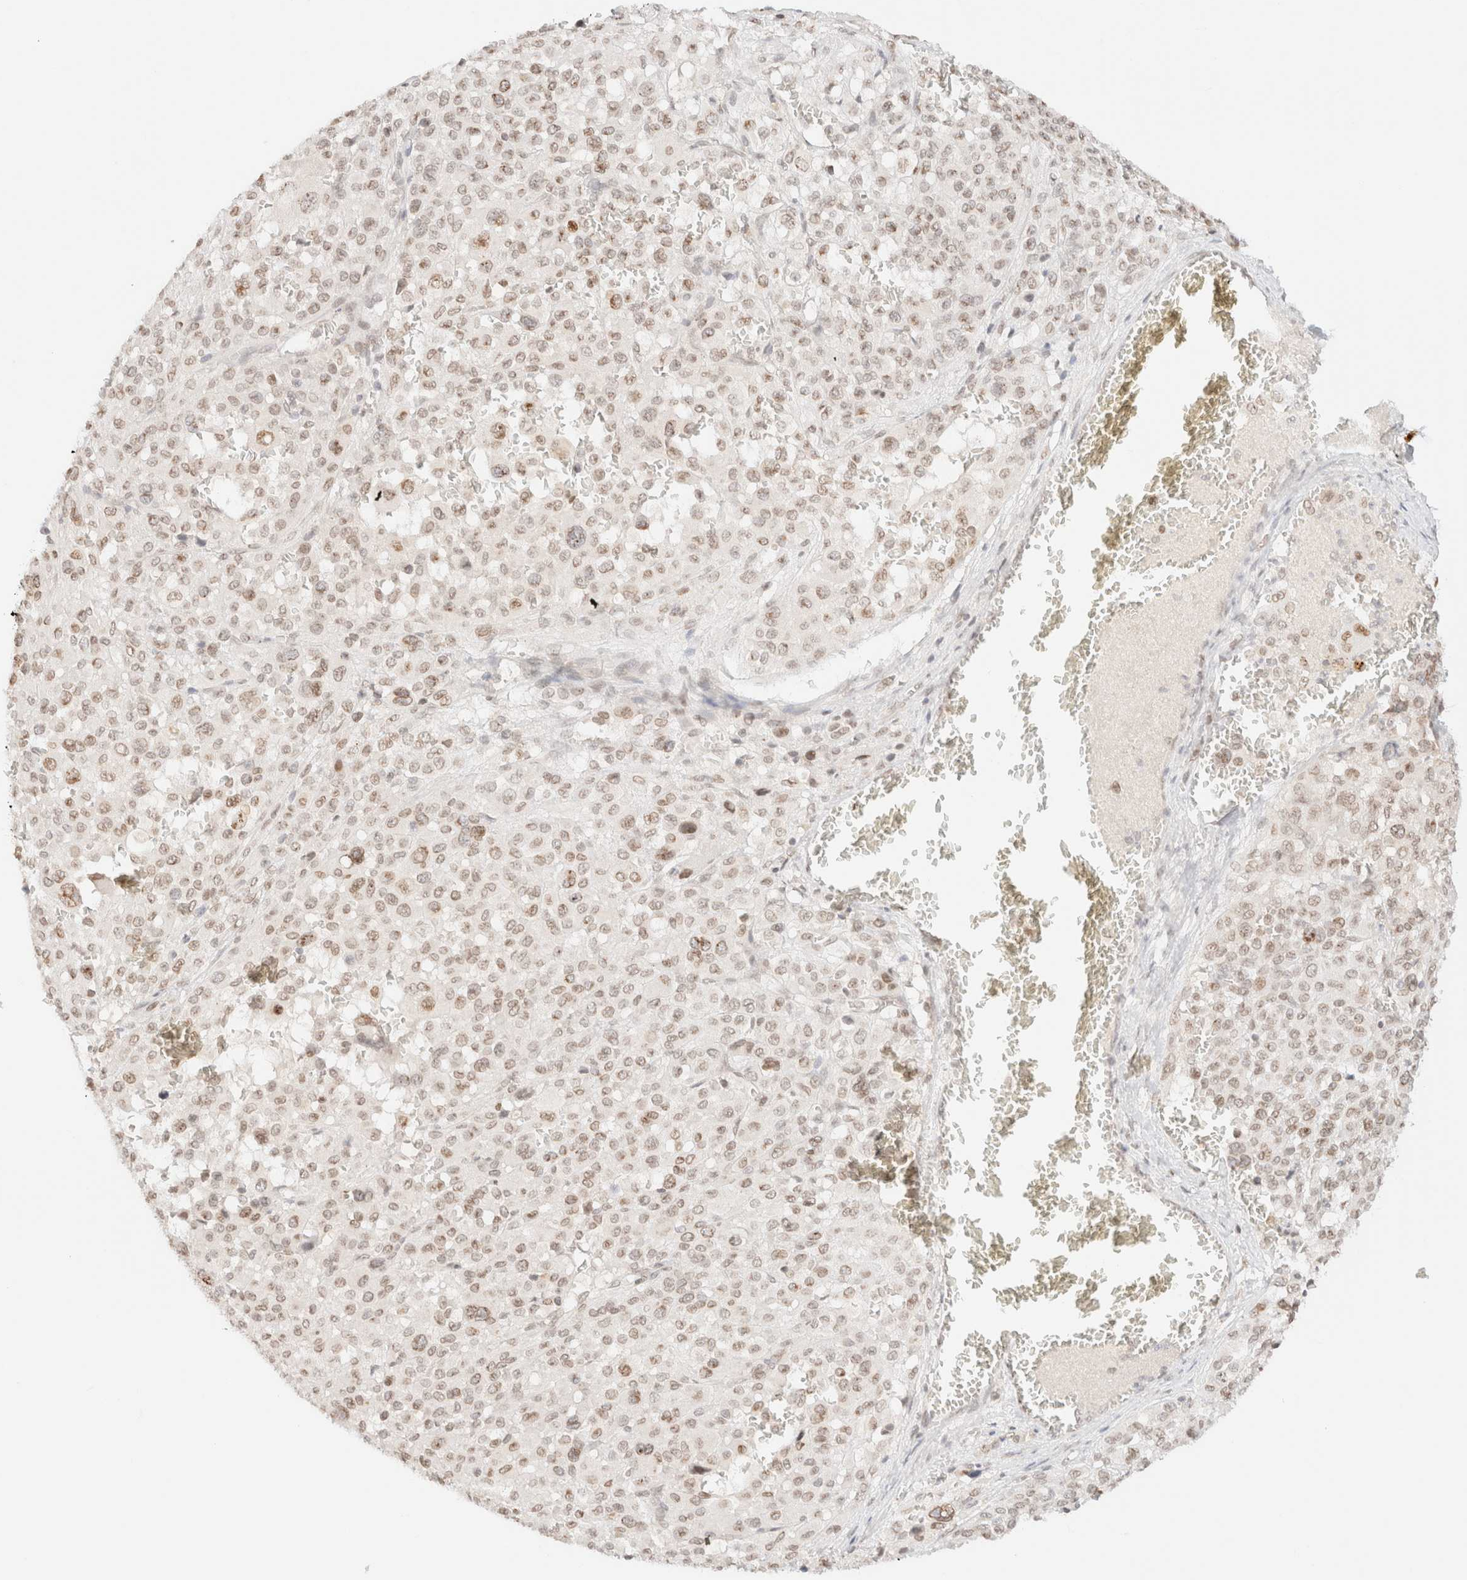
{"staining": {"intensity": "weak", "quantity": ">75%", "location": "nuclear"}, "tissue": "melanoma", "cell_type": "Tumor cells", "image_type": "cancer", "snomed": [{"axis": "morphology", "description": "Malignant melanoma, Metastatic site"}, {"axis": "topography", "description": "Skin"}], "caption": "Melanoma was stained to show a protein in brown. There is low levels of weak nuclear positivity in approximately >75% of tumor cells.", "gene": "ZNF770", "patient": {"sex": "female", "age": 74}}